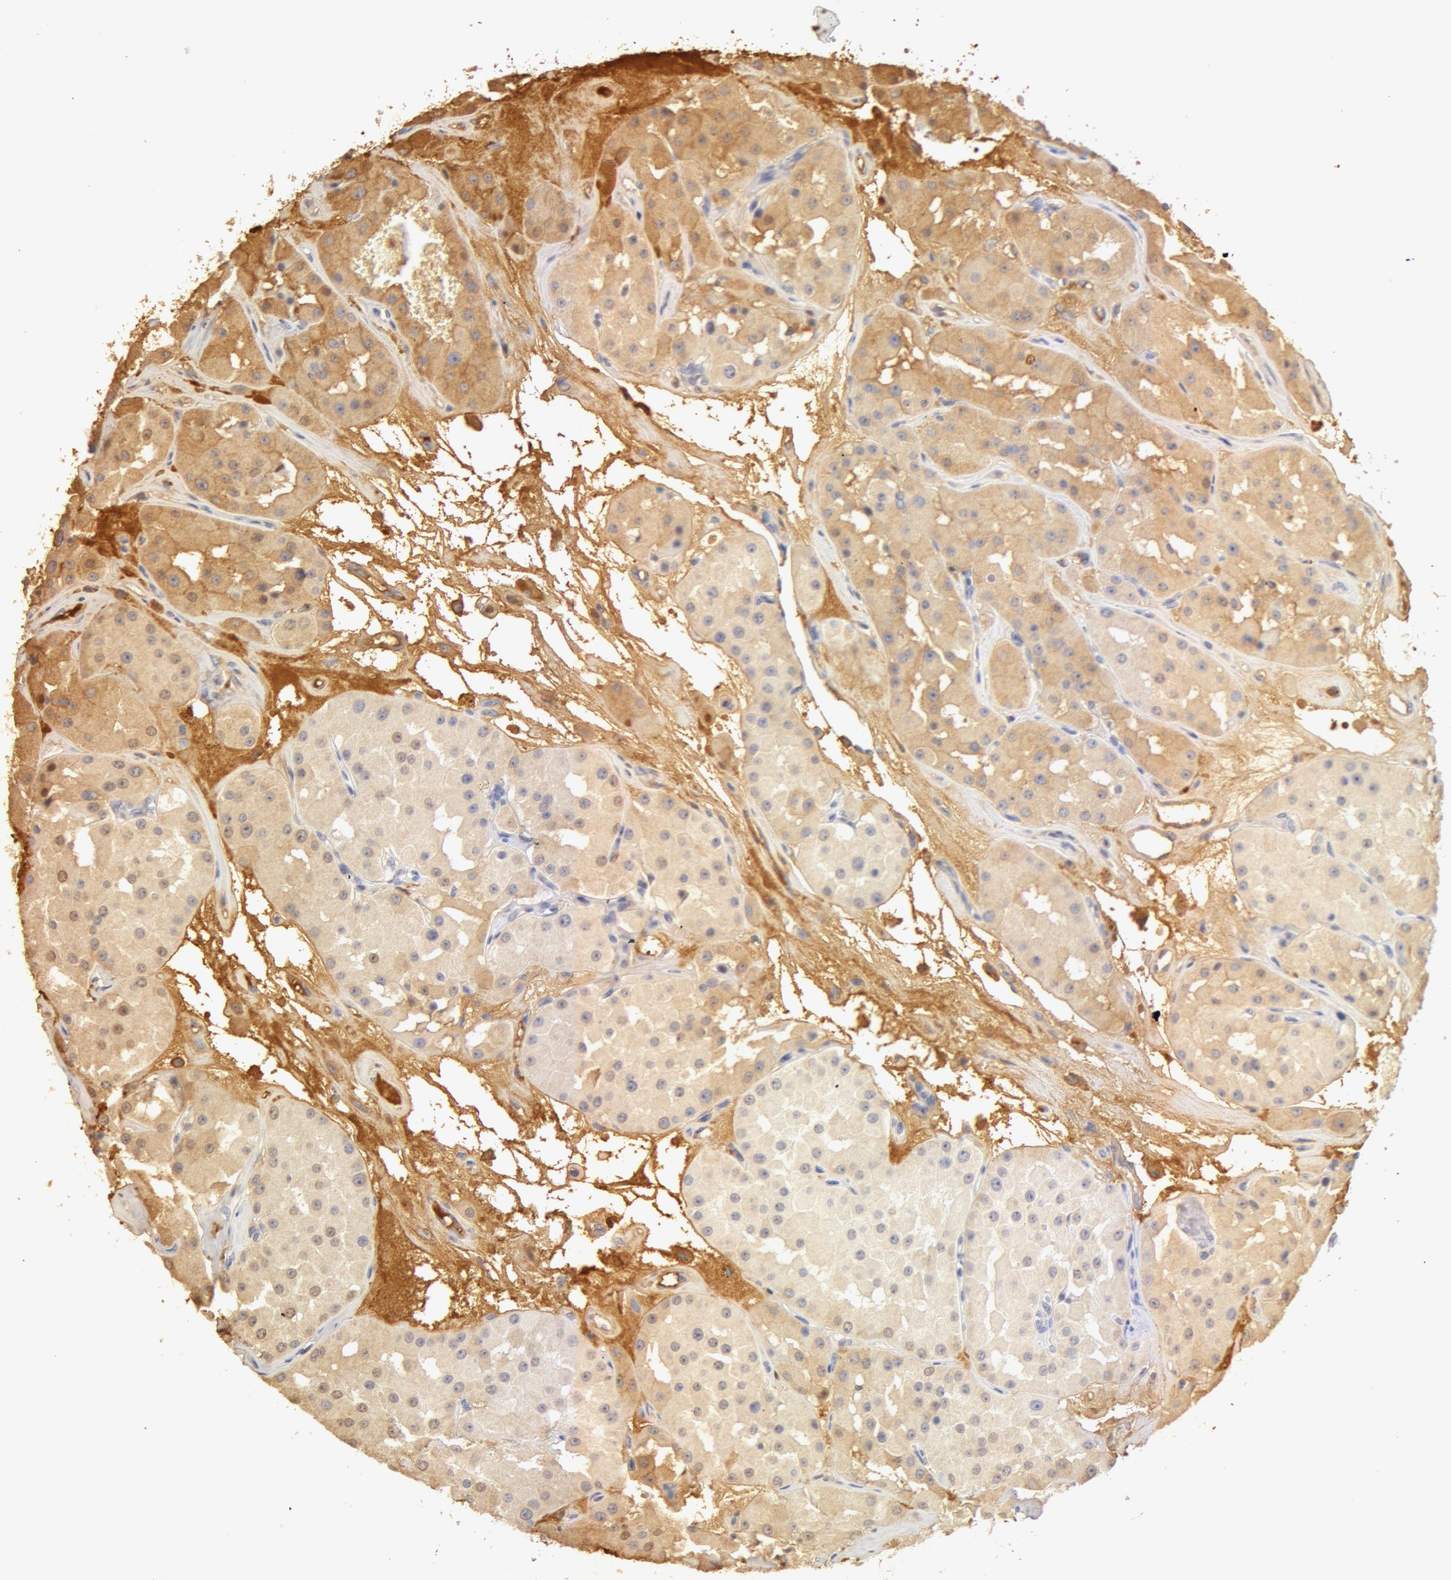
{"staining": {"intensity": "weak", "quantity": ">75%", "location": "cytoplasmic/membranous,nuclear"}, "tissue": "renal cancer", "cell_type": "Tumor cells", "image_type": "cancer", "snomed": [{"axis": "morphology", "description": "Adenocarcinoma, uncertain malignant potential"}, {"axis": "topography", "description": "Kidney"}], "caption": "Protein expression analysis of renal adenocarcinoma,  uncertain malignant potential demonstrates weak cytoplasmic/membranous and nuclear staining in about >75% of tumor cells. The staining was performed using DAB (3,3'-diaminobenzidine) to visualize the protein expression in brown, while the nuclei were stained in blue with hematoxylin (Magnification: 20x).", "gene": "TF", "patient": {"sex": "male", "age": 63}}